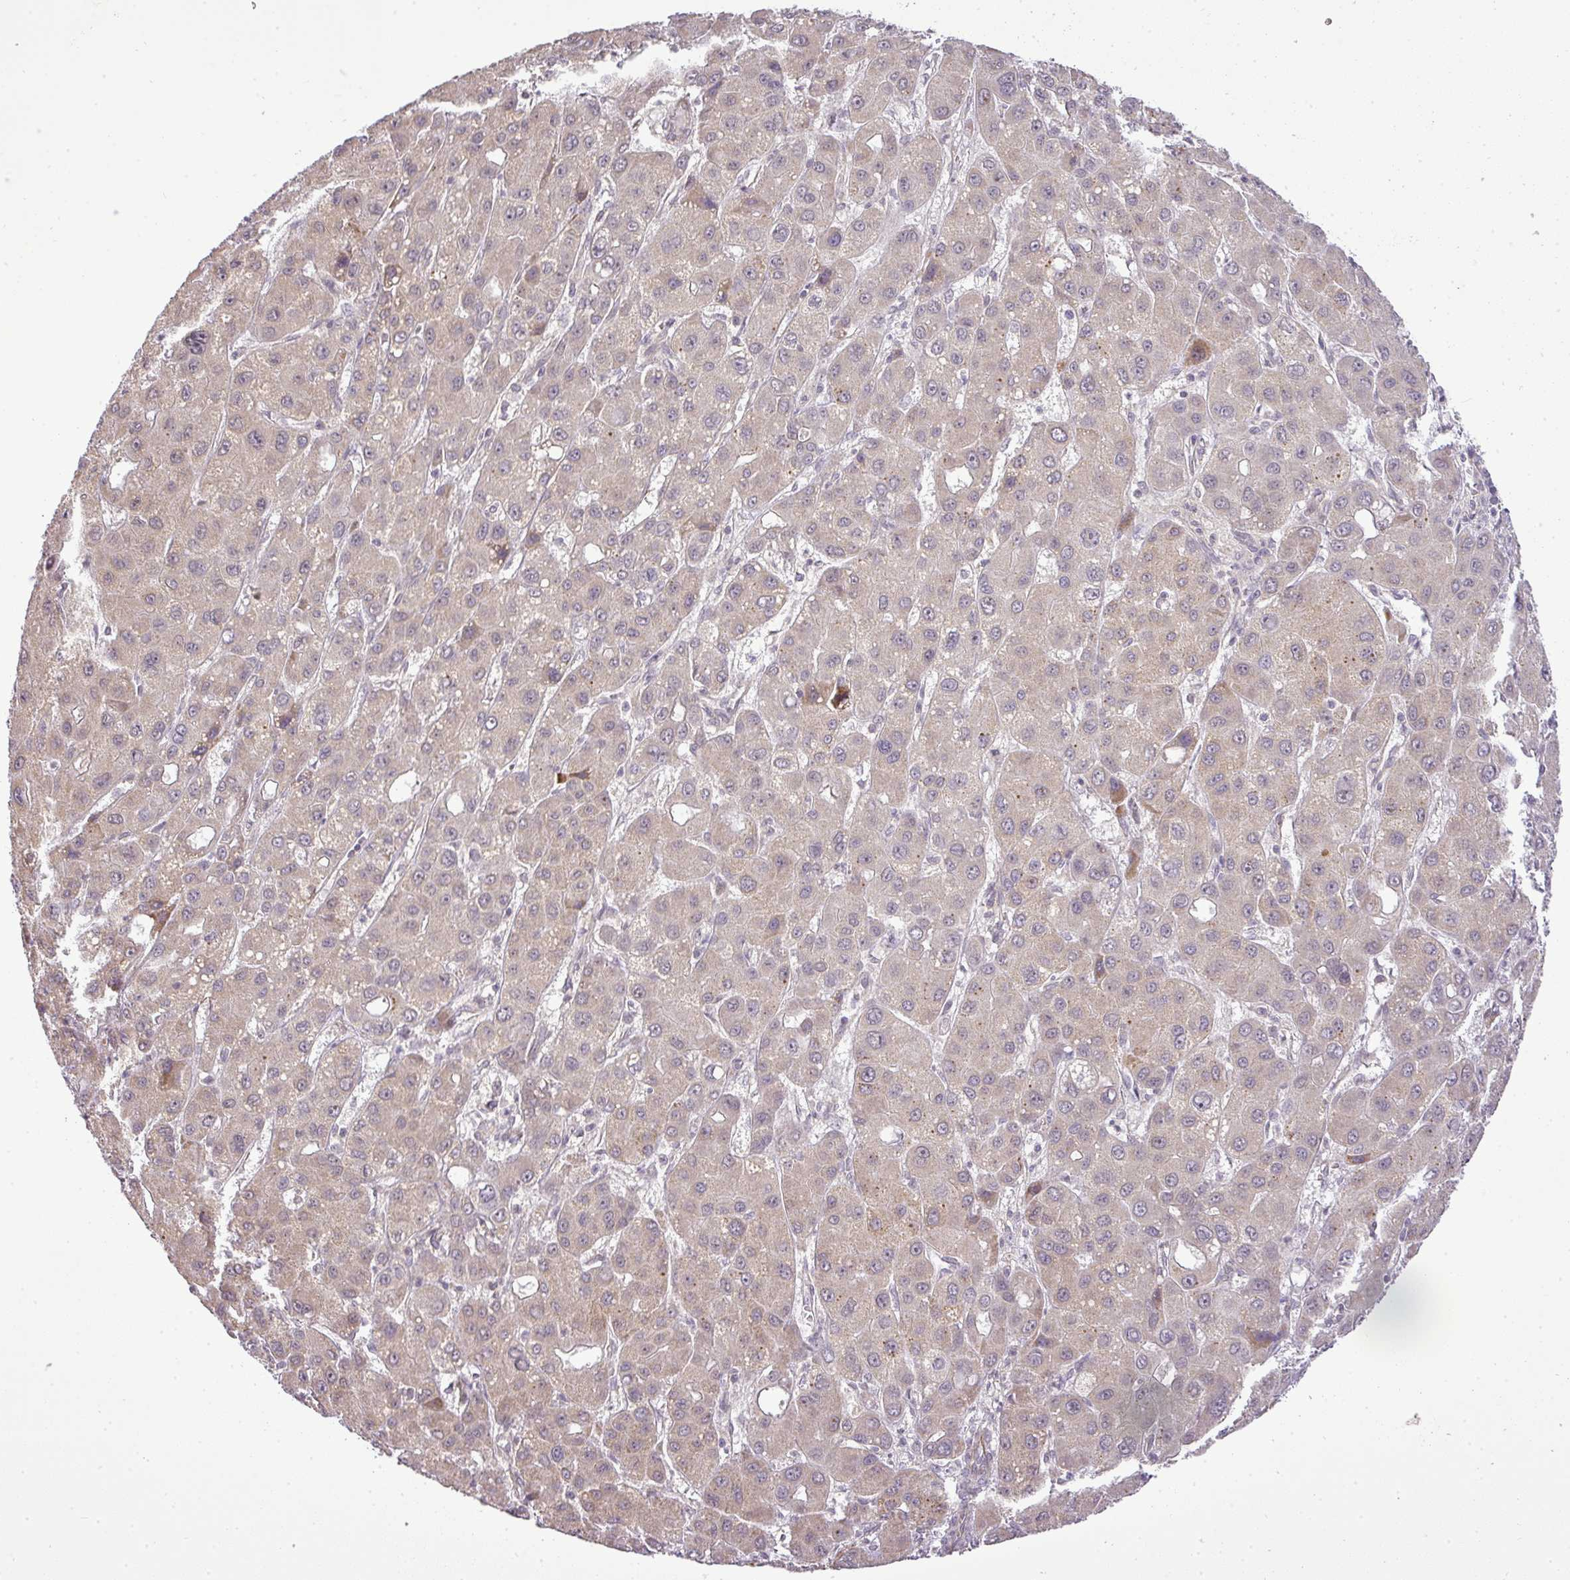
{"staining": {"intensity": "weak", "quantity": "25%-75%", "location": "cytoplasmic/membranous"}, "tissue": "liver cancer", "cell_type": "Tumor cells", "image_type": "cancer", "snomed": [{"axis": "morphology", "description": "Carcinoma, Hepatocellular, NOS"}, {"axis": "topography", "description": "Liver"}], "caption": "Tumor cells demonstrate weak cytoplasmic/membranous staining in approximately 25%-75% of cells in liver cancer (hepatocellular carcinoma).", "gene": "ZDHHC1", "patient": {"sex": "male", "age": 55}}